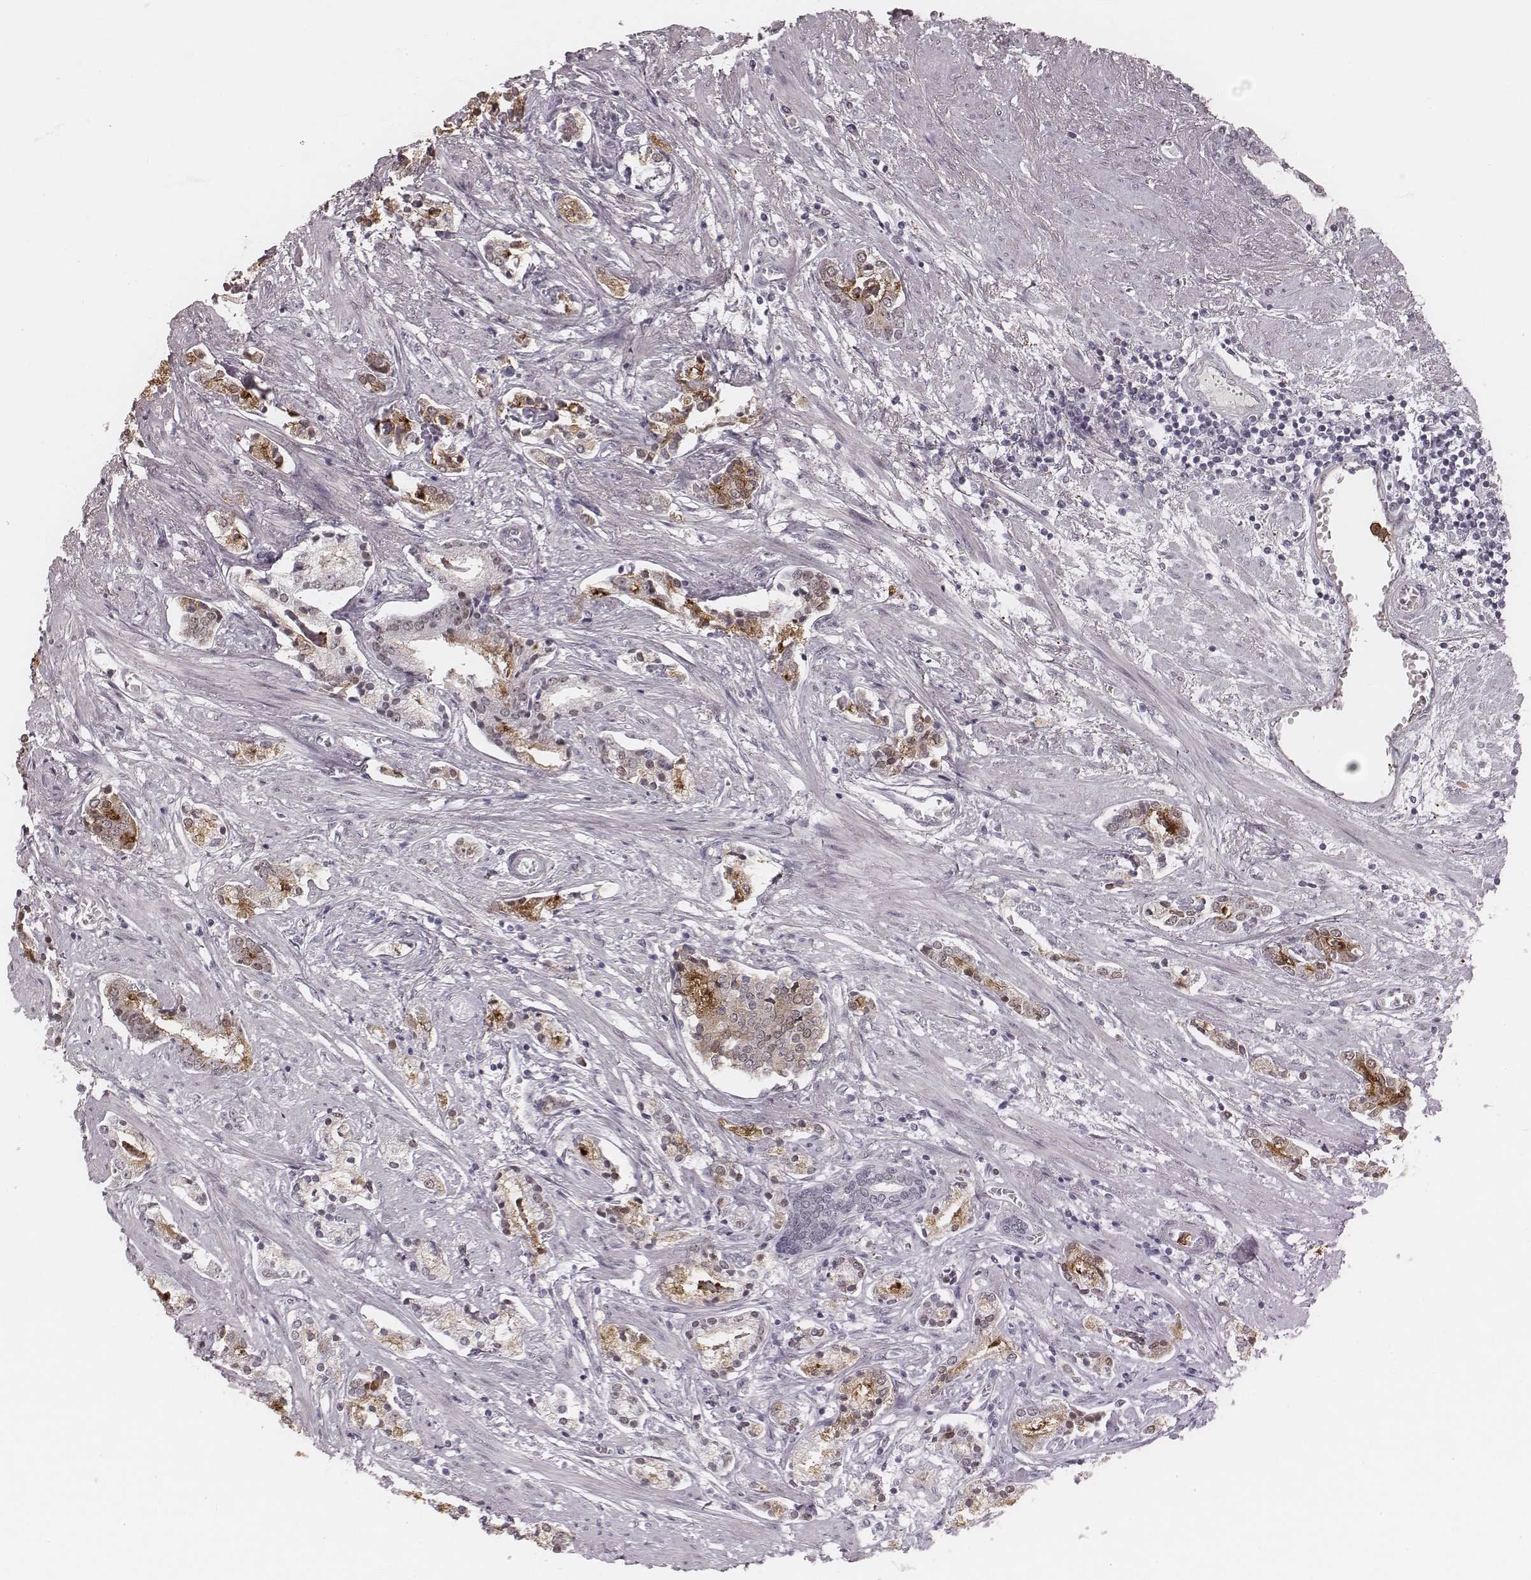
{"staining": {"intensity": "moderate", "quantity": "<25%", "location": "cytoplasmic/membranous"}, "tissue": "prostate cancer", "cell_type": "Tumor cells", "image_type": "cancer", "snomed": [{"axis": "morphology", "description": "Adenocarcinoma, NOS"}, {"axis": "topography", "description": "Prostate"}], "caption": "IHC image of human prostate adenocarcinoma stained for a protein (brown), which reveals low levels of moderate cytoplasmic/membranous positivity in approximately <25% of tumor cells.", "gene": "KITLG", "patient": {"sex": "male", "age": 64}}